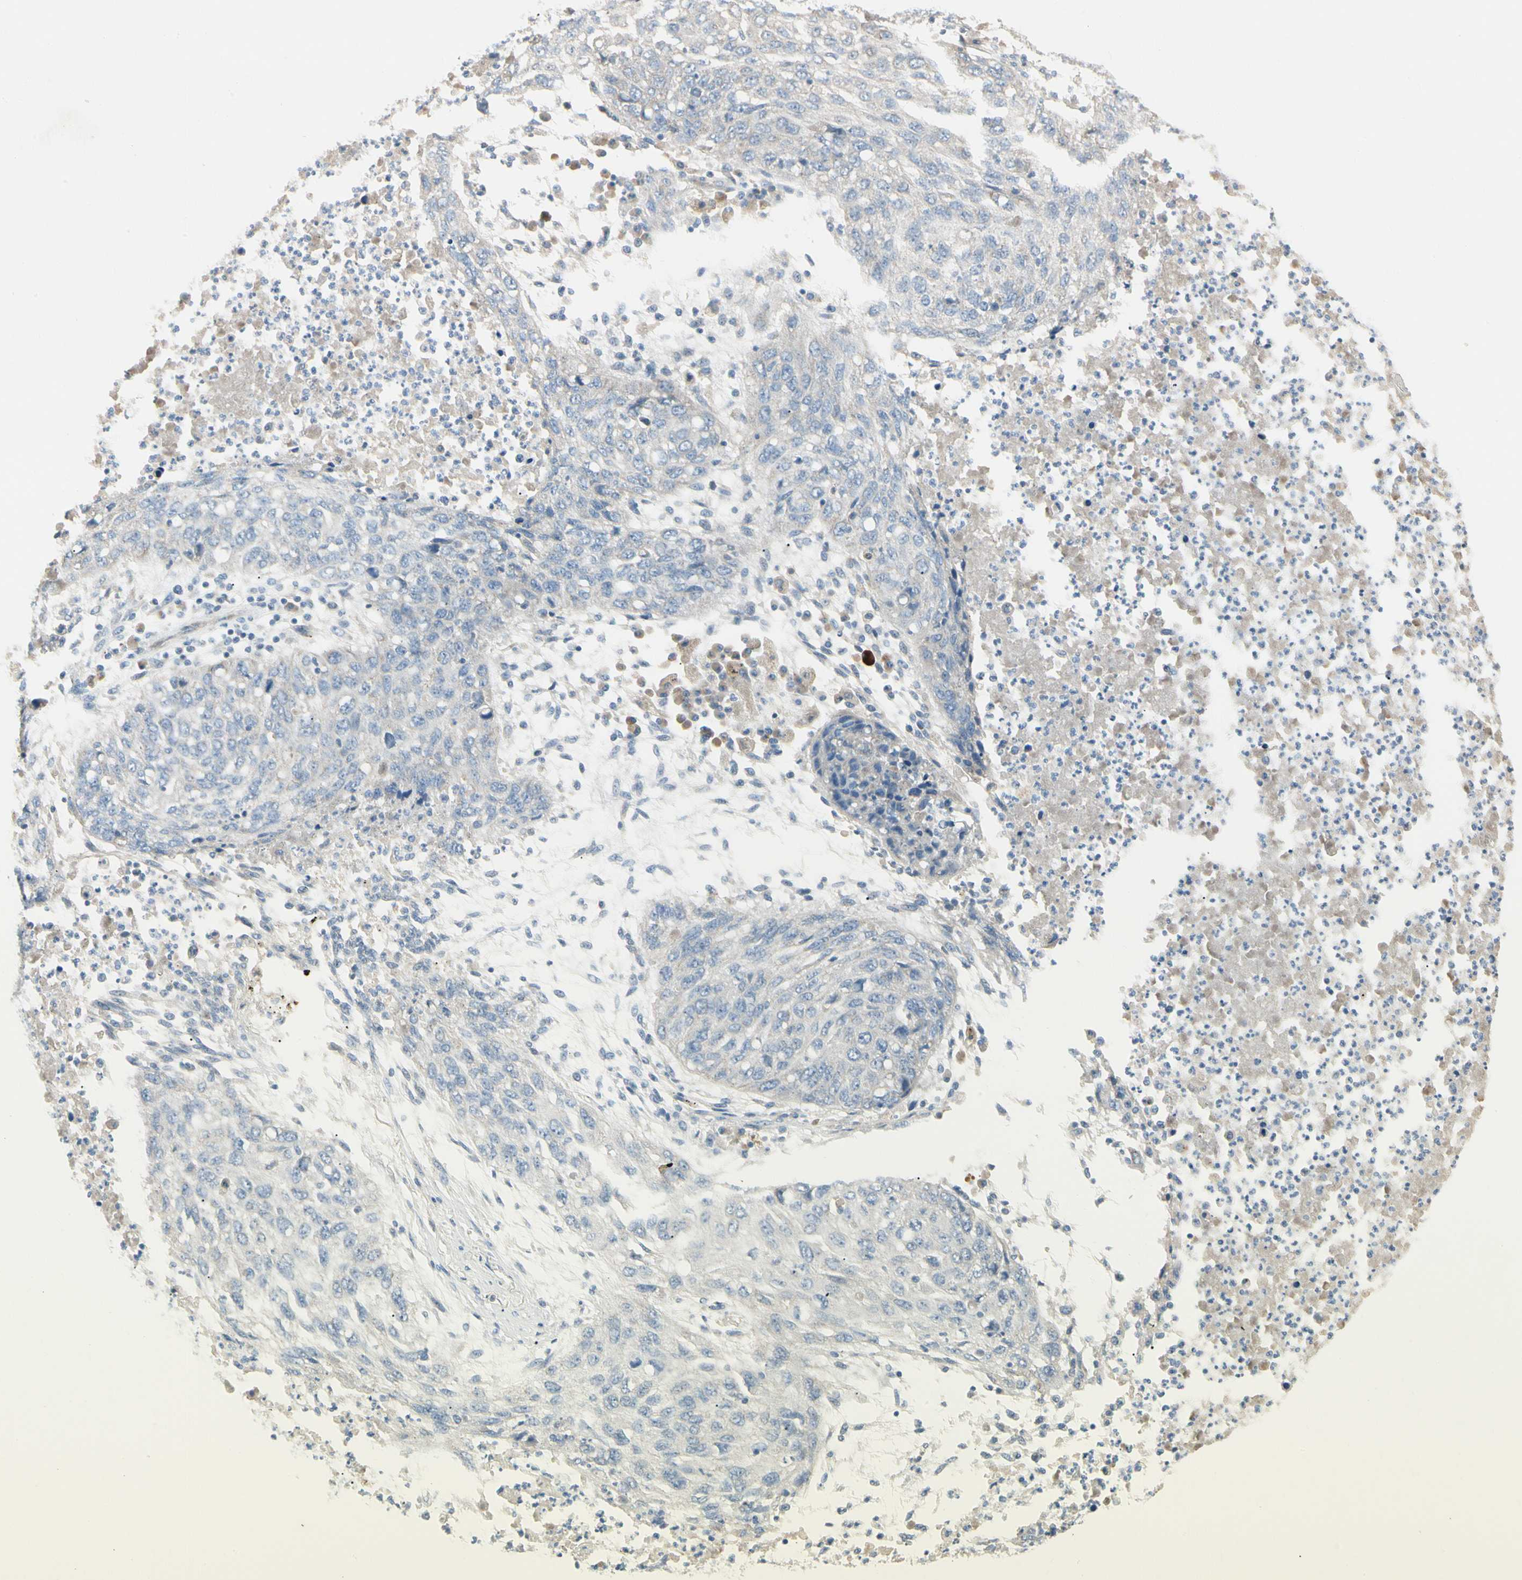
{"staining": {"intensity": "negative", "quantity": "none", "location": "none"}, "tissue": "lung cancer", "cell_type": "Tumor cells", "image_type": "cancer", "snomed": [{"axis": "morphology", "description": "Squamous cell carcinoma, NOS"}, {"axis": "topography", "description": "Lung"}], "caption": "IHC histopathology image of neoplastic tissue: lung cancer stained with DAB displays no significant protein staining in tumor cells.", "gene": "ALDH18A1", "patient": {"sex": "female", "age": 63}}